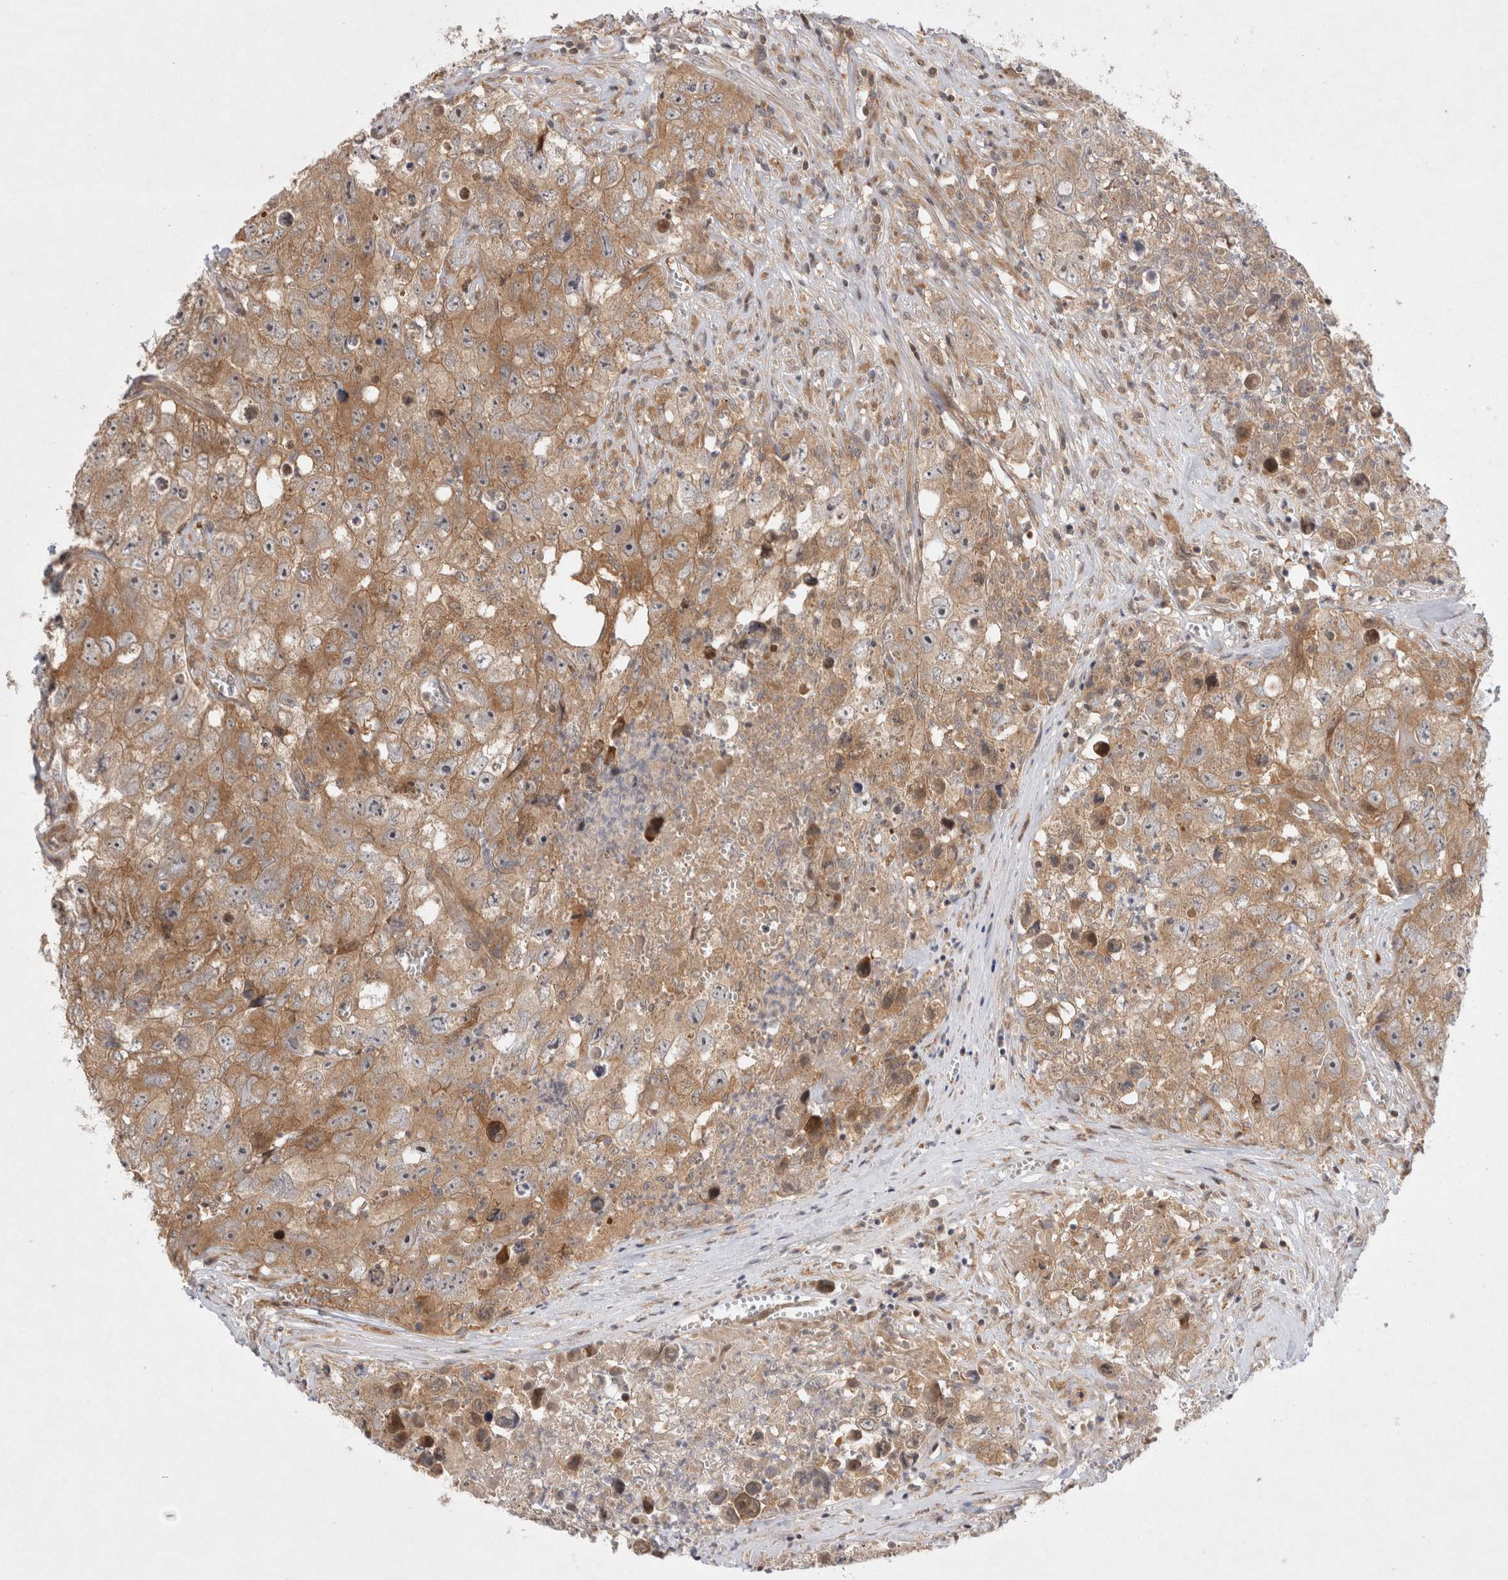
{"staining": {"intensity": "moderate", "quantity": ">75%", "location": "cytoplasmic/membranous"}, "tissue": "testis cancer", "cell_type": "Tumor cells", "image_type": "cancer", "snomed": [{"axis": "morphology", "description": "Seminoma, NOS"}, {"axis": "morphology", "description": "Carcinoma, Embryonal, NOS"}, {"axis": "topography", "description": "Testis"}], "caption": "Seminoma (testis) stained for a protein (brown) exhibits moderate cytoplasmic/membranous positive staining in about >75% of tumor cells.", "gene": "HTT", "patient": {"sex": "male", "age": 43}}